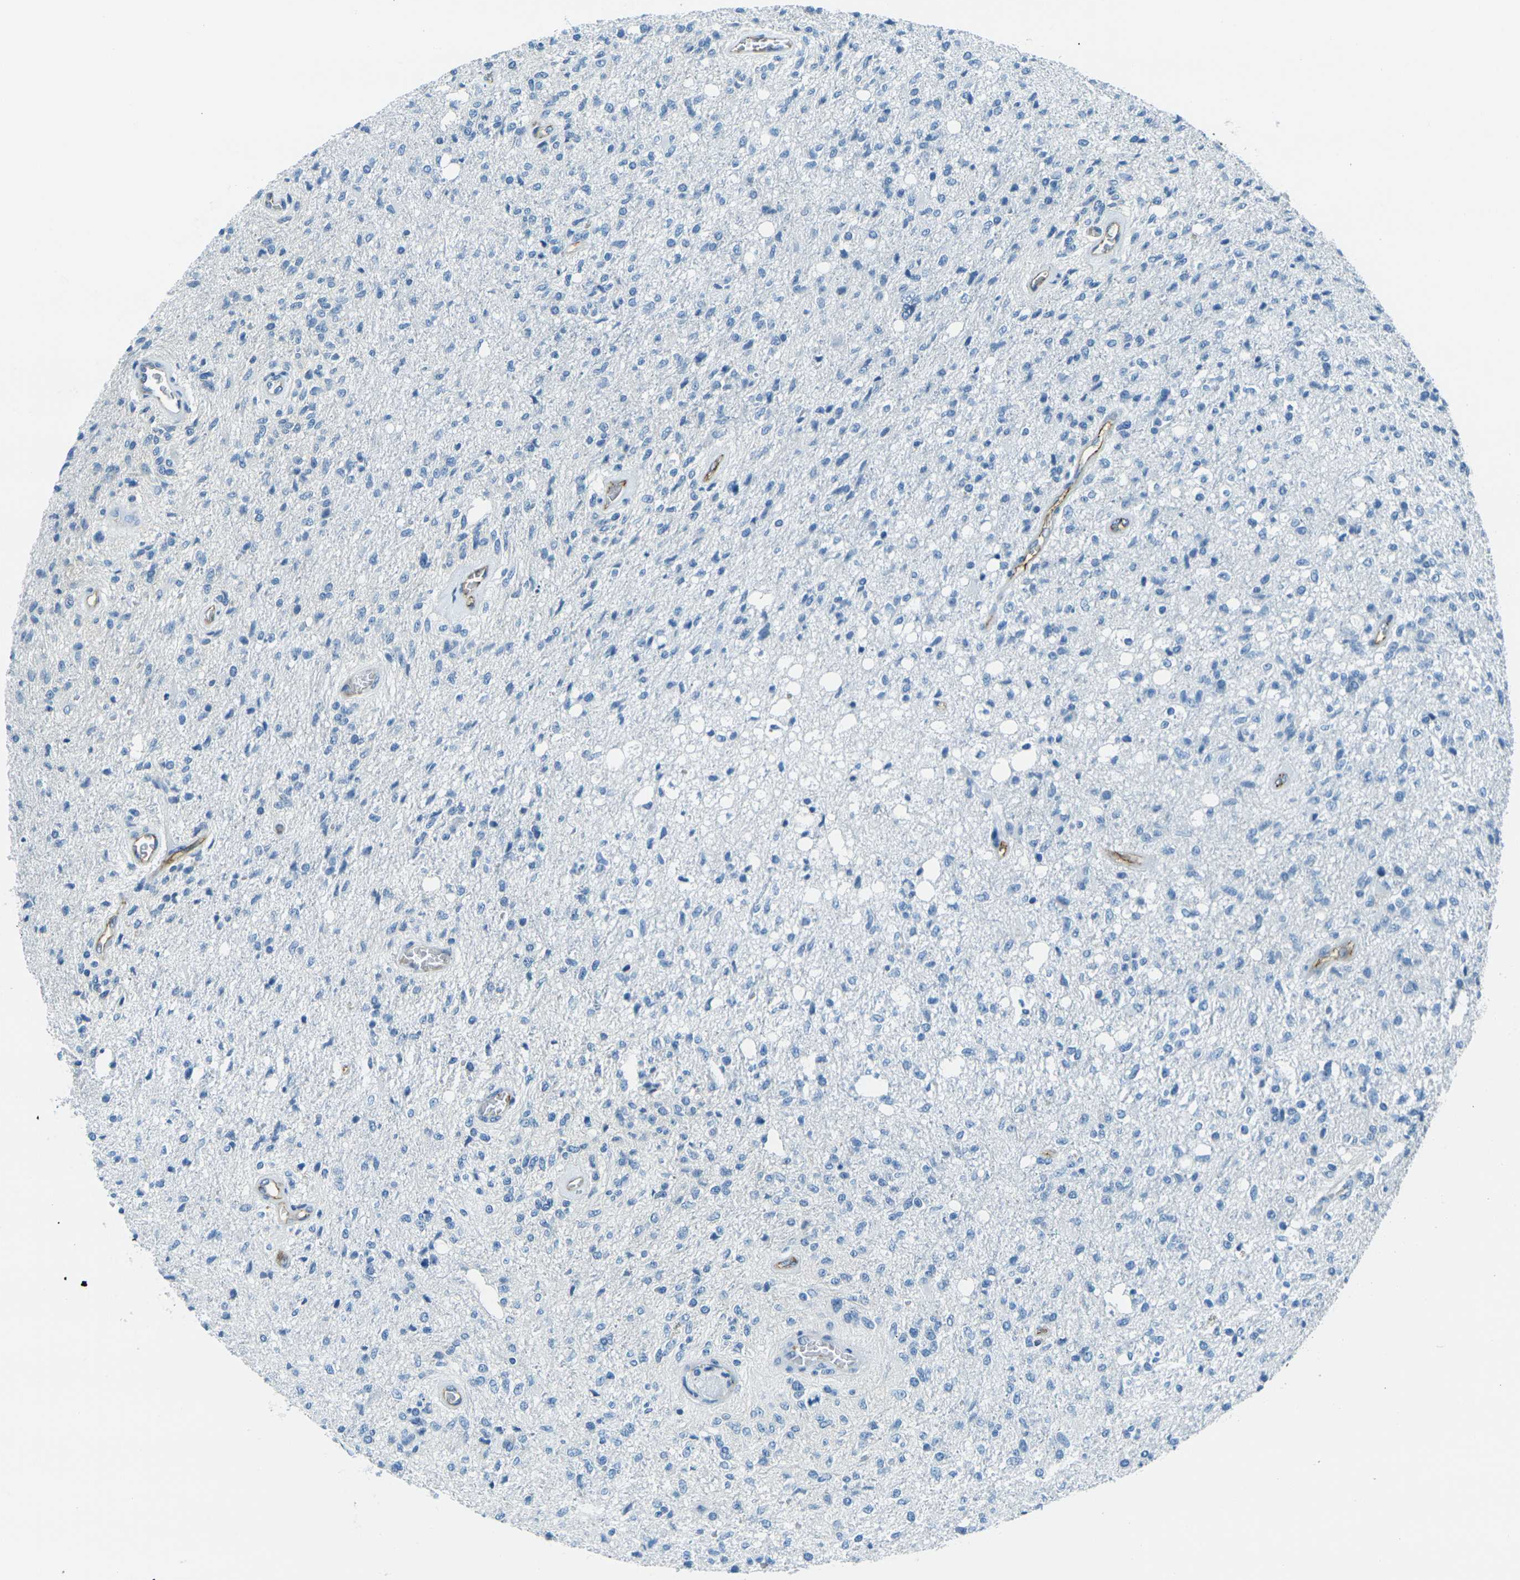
{"staining": {"intensity": "negative", "quantity": "none", "location": "none"}, "tissue": "glioma", "cell_type": "Tumor cells", "image_type": "cancer", "snomed": [{"axis": "morphology", "description": "Normal tissue, NOS"}, {"axis": "morphology", "description": "Glioma, malignant, High grade"}, {"axis": "topography", "description": "Cerebral cortex"}], "caption": "A high-resolution histopathology image shows IHC staining of glioma, which shows no significant positivity in tumor cells.", "gene": "OCLN", "patient": {"sex": "male", "age": 77}}